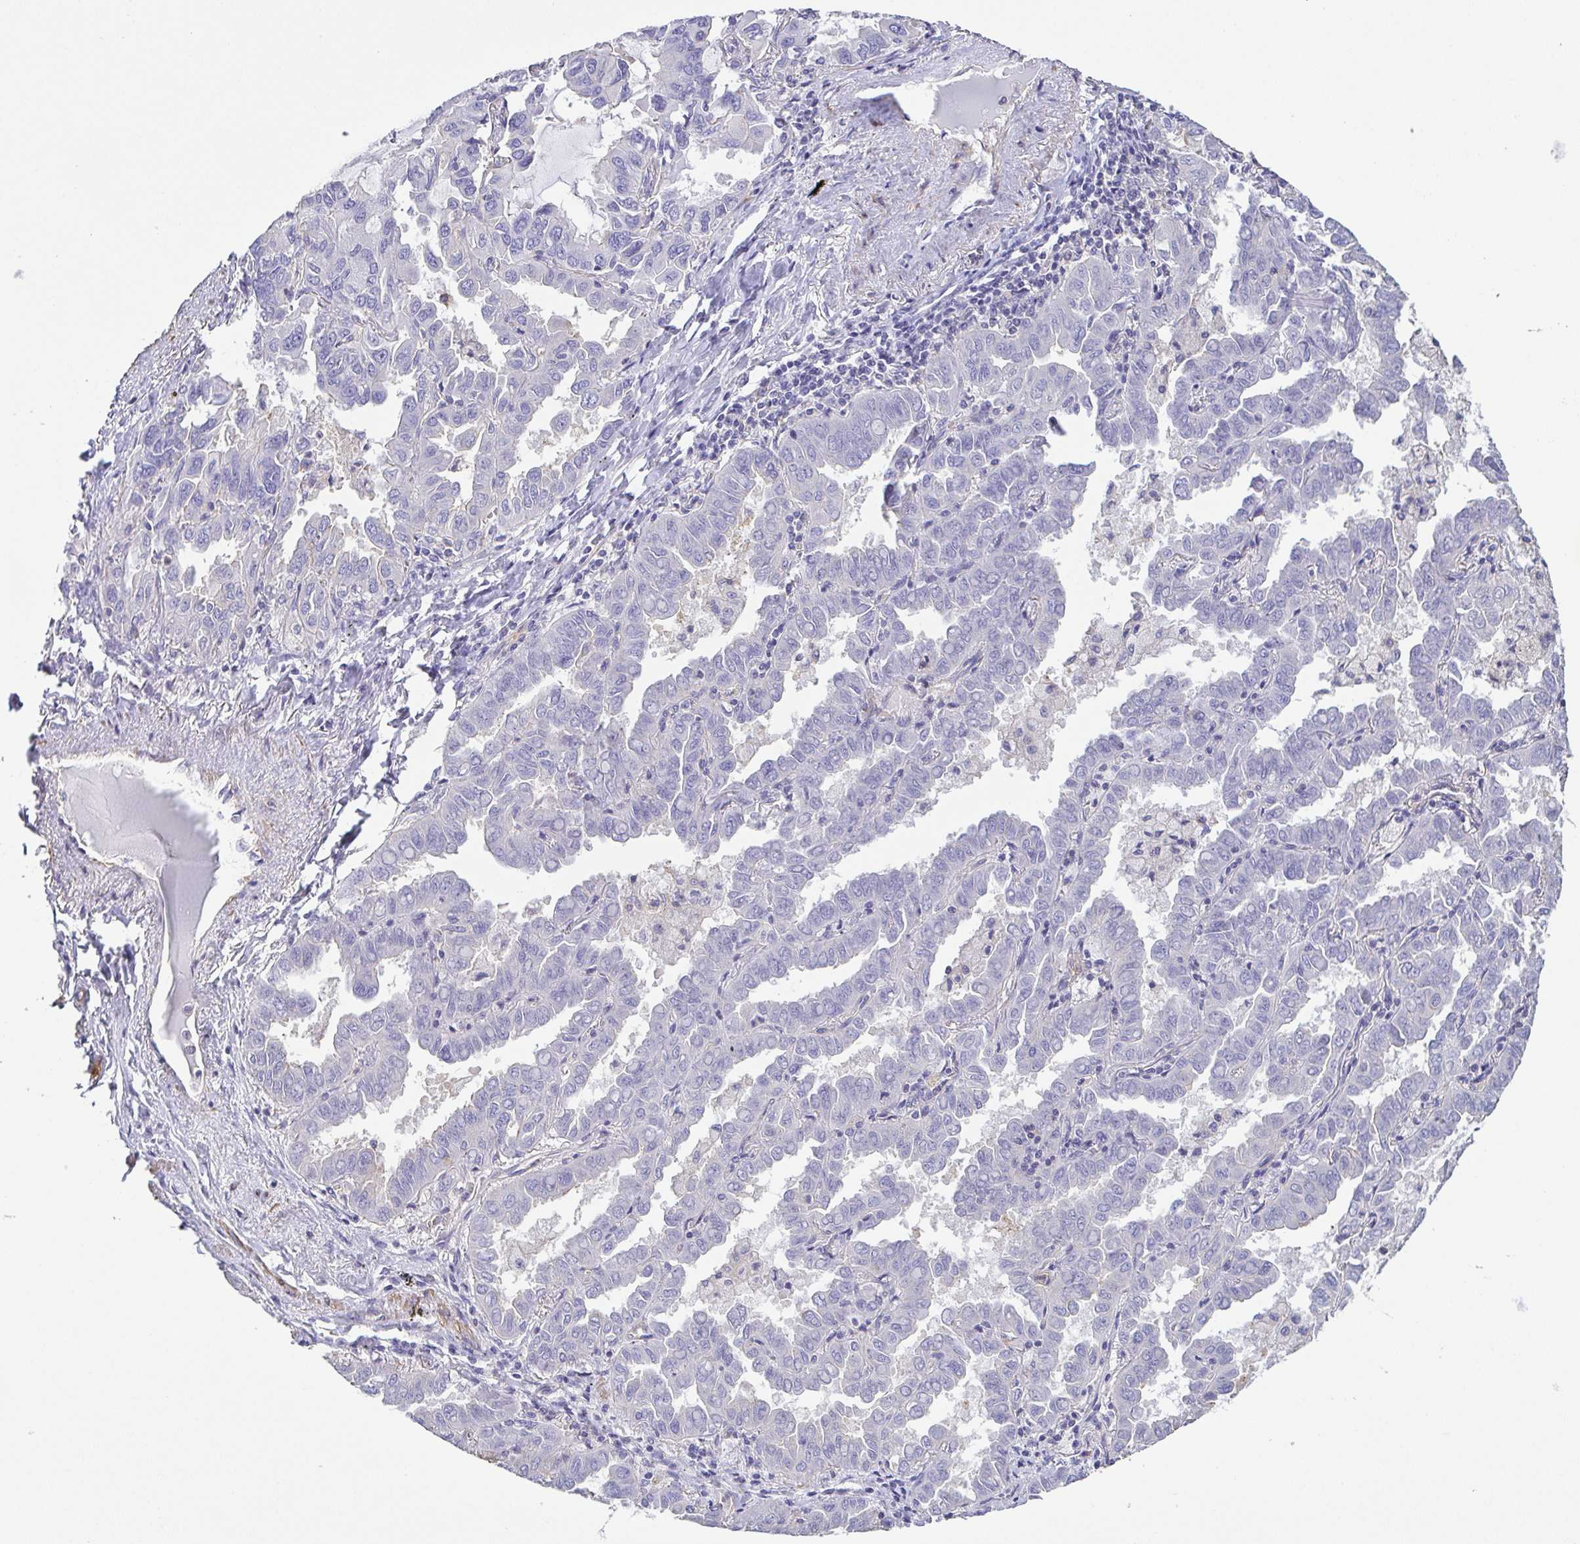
{"staining": {"intensity": "negative", "quantity": "none", "location": "none"}, "tissue": "lung cancer", "cell_type": "Tumor cells", "image_type": "cancer", "snomed": [{"axis": "morphology", "description": "Adenocarcinoma, NOS"}, {"axis": "topography", "description": "Lung"}], "caption": "A histopathology image of adenocarcinoma (lung) stained for a protein demonstrates no brown staining in tumor cells.", "gene": "MYL6", "patient": {"sex": "male", "age": 64}}